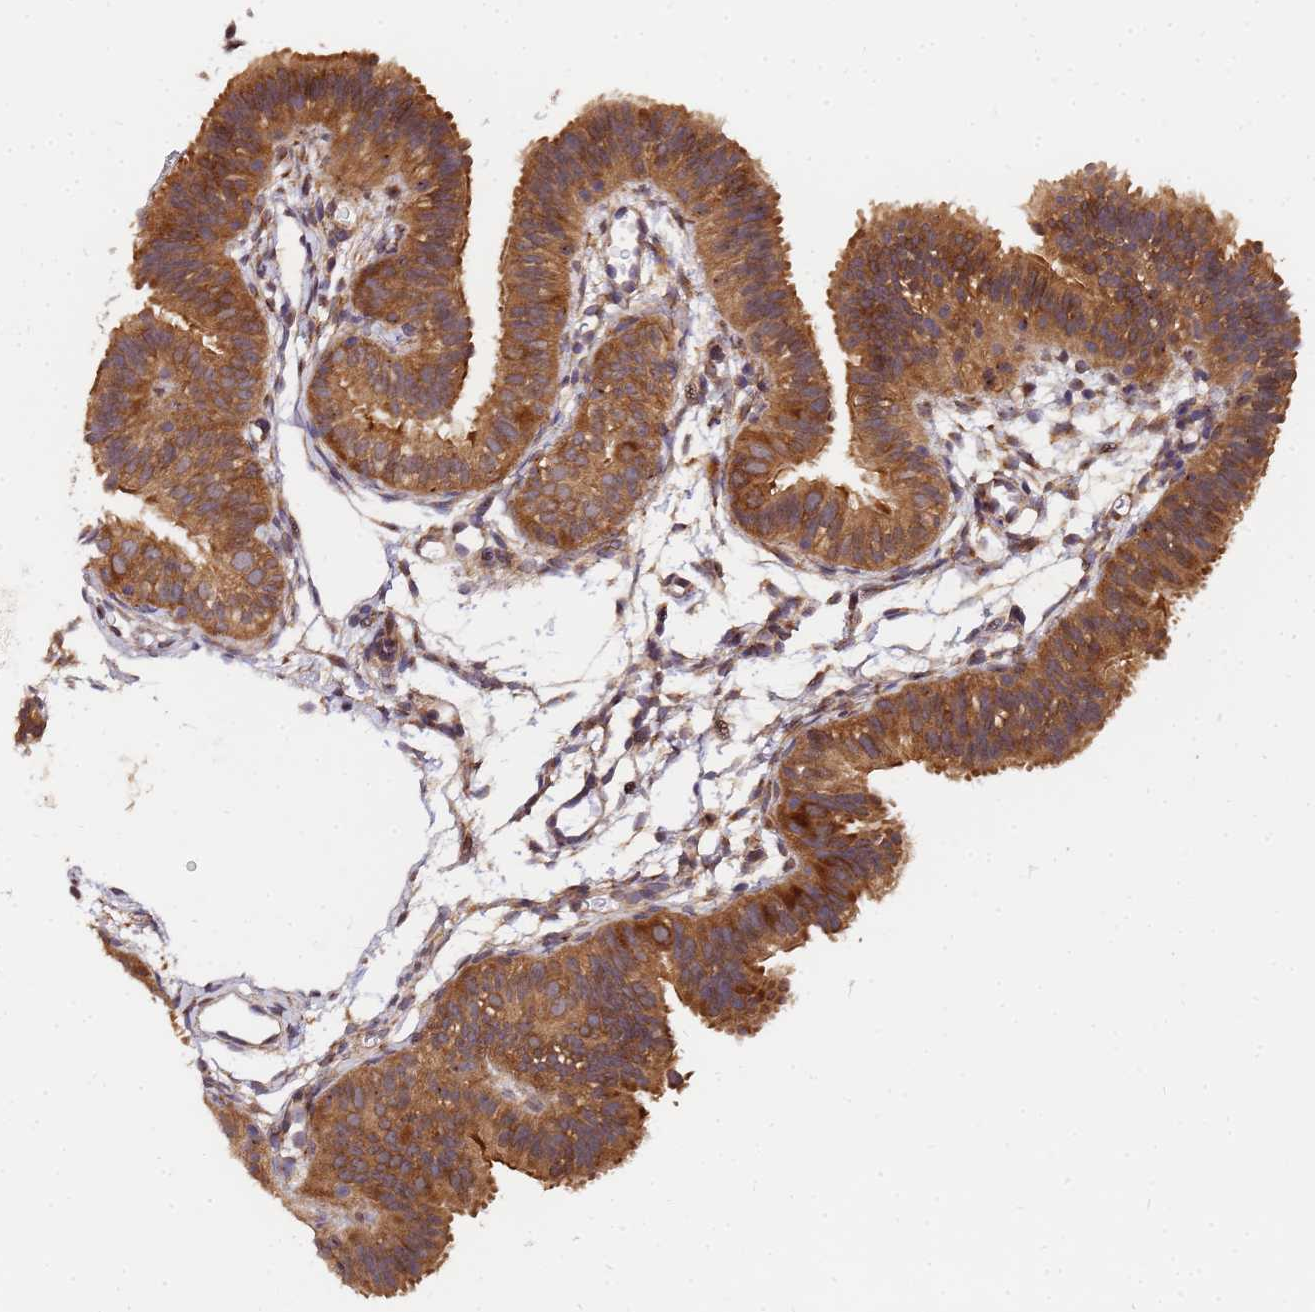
{"staining": {"intensity": "moderate", "quantity": ">75%", "location": "cytoplasmic/membranous"}, "tissue": "fallopian tube", "cell_type": "Glandular cells", "image_type": "normal", "snomed": [{"axis": "morphology", "description": "Normal tissue, NOS"}, {"axis": "topography", "description": "Fallopian tube"}], "caption": "Moderate cytoplasmic/membranous staining for a protein is appreciated in approximately >75% of glandular cells of unremarkable fallopian tube using IHC.", "gene": "UNC93B1", "patient": {"sex": "female", "age": 35}}